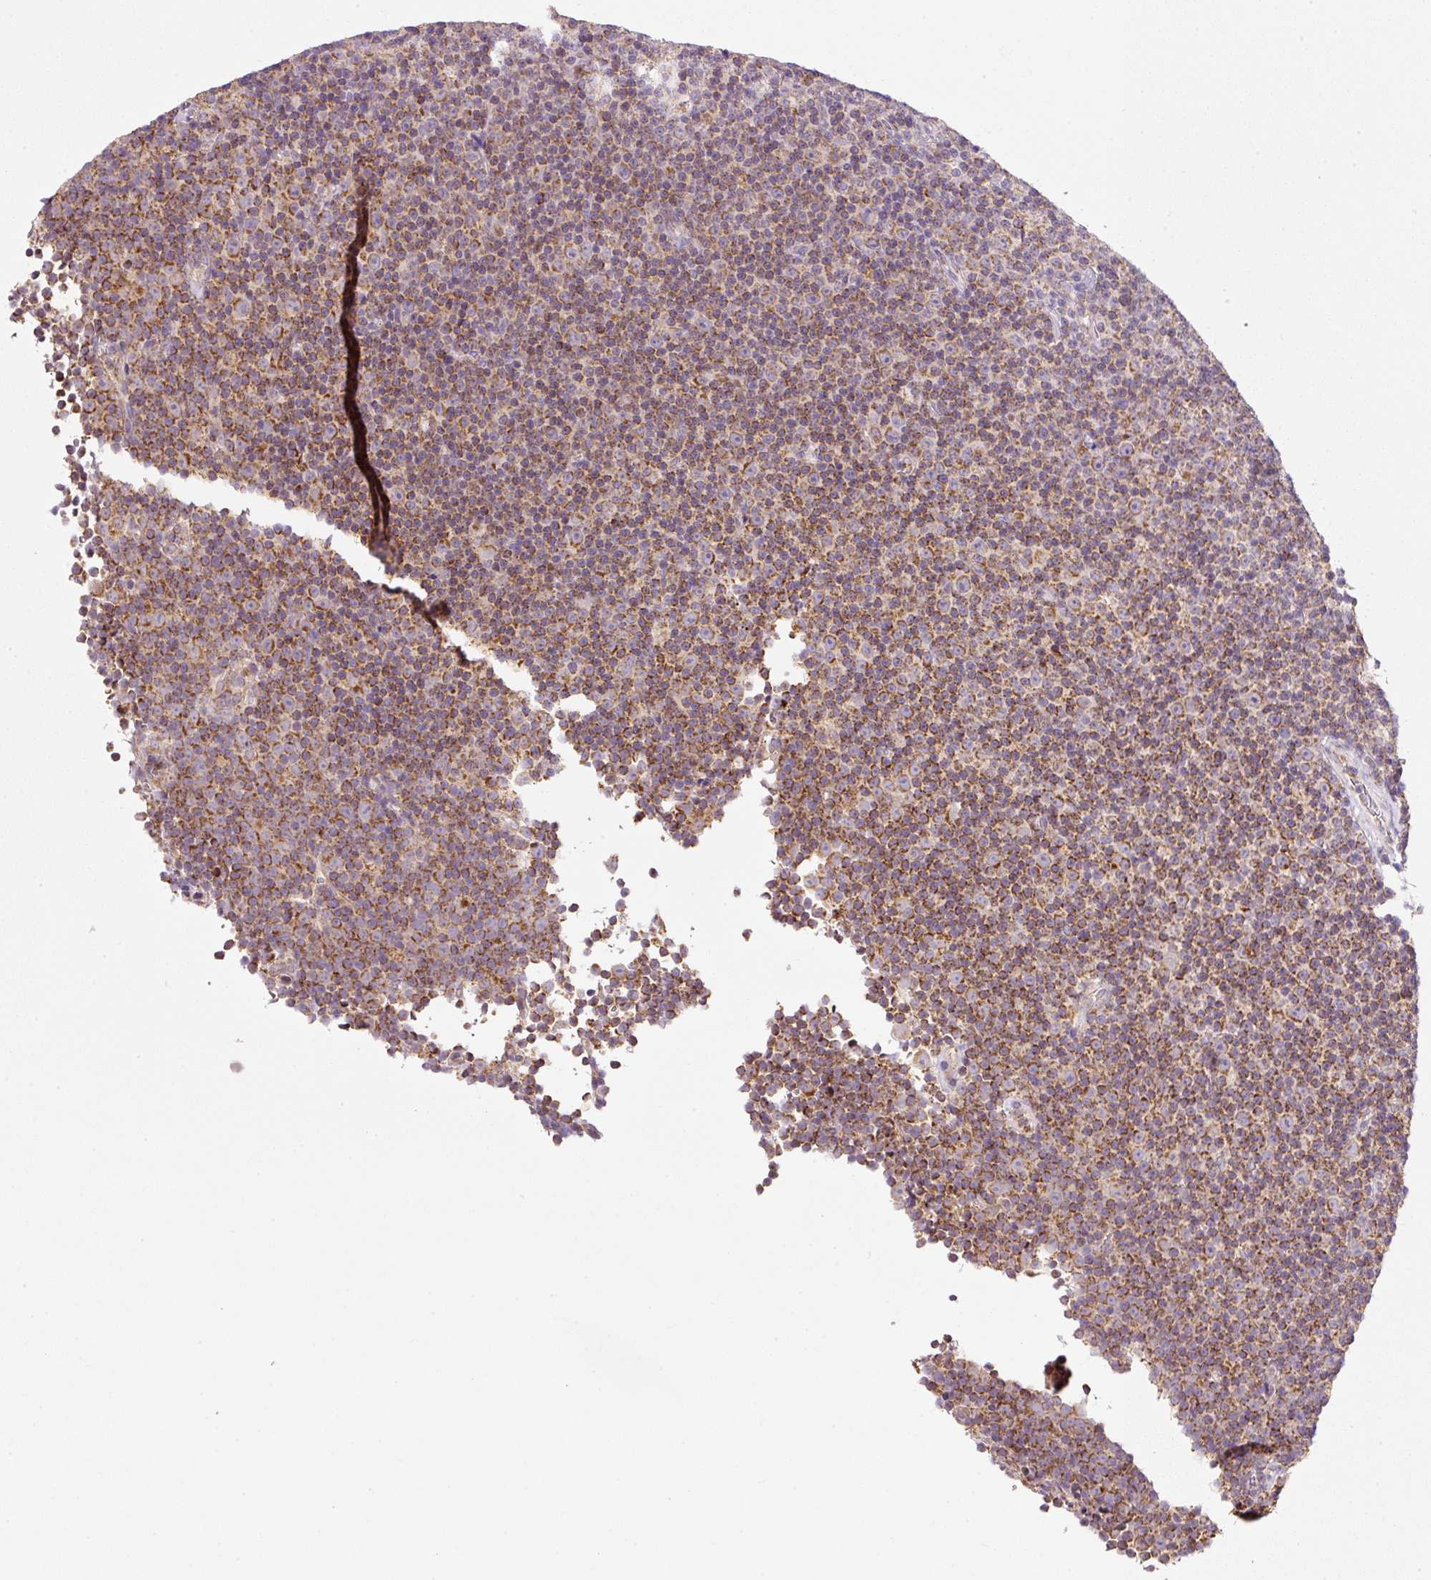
{"staining": {"intensity": "moderate", "quantity": ">75%", "location": "cytoplasmic/membranous"}, "tissue": "lymphoma", "cell_type": "Tumor cells", "image_type": "cancer", "snomed": [{"axis": "morphology", "description": "Malignant lymphoma, non-Hodgkin's type, Low grade"}, {"axis": "topography", "description": "Lymph node"}], "caption": "Tumor cells reveal medium levels of moderate cytoplasmic/membranous expression in approximately >75% of cells in human low-grade malignant lymphoma, non-Hodgkin's type. (DAB IHC, brown staining for protein, blue staining for nuclei).", "gene": "FAM78B", "patient": {"sex": "female", "age": 67}}